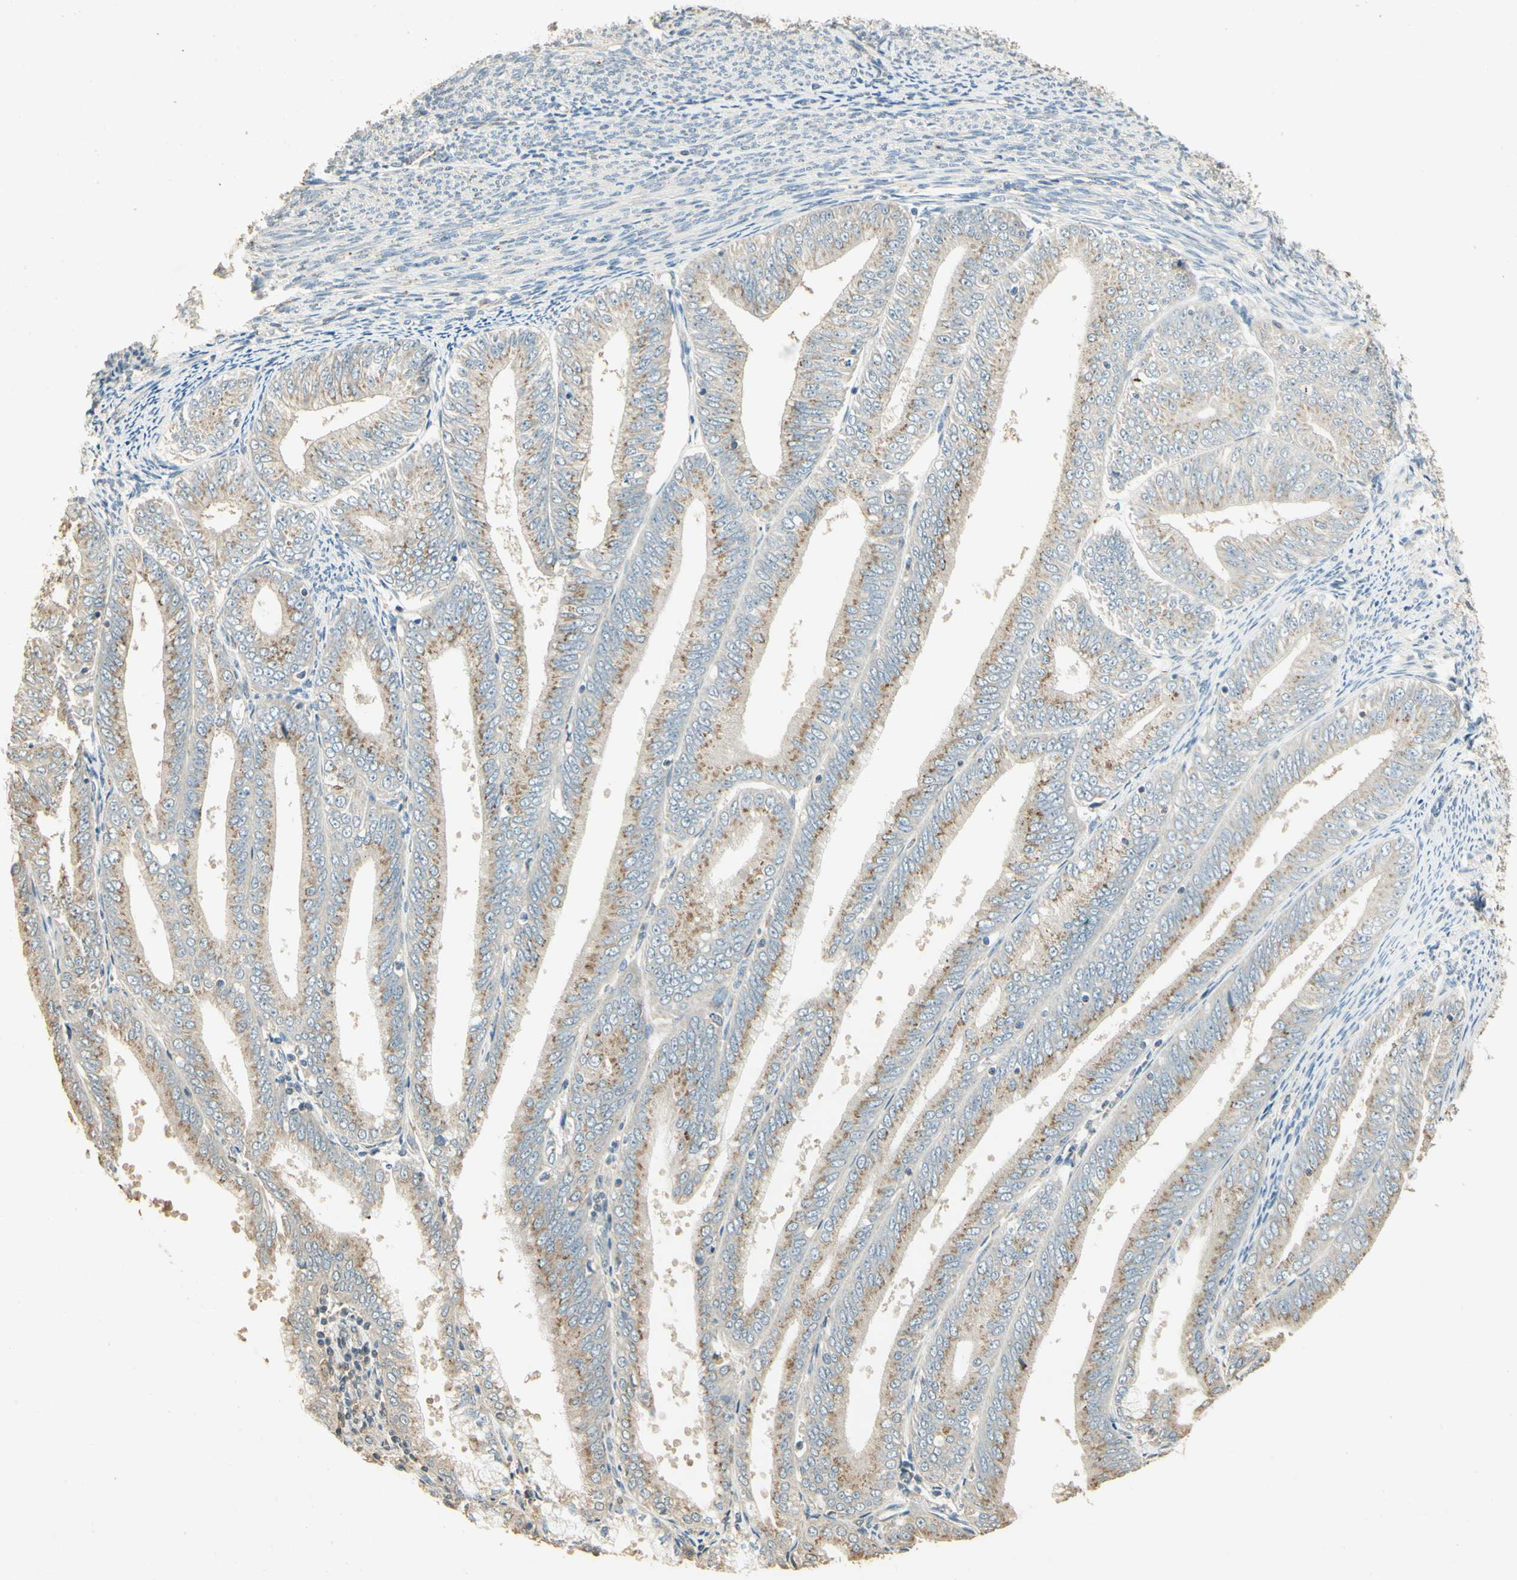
{"staining": {"intensity": "weak", "quantity": ">75%", "location": "cytoplasmic/membranous"}, "tissue": "endometrial cancer", "cell_type": "Tumor cells", "image_type": "cancer", "snomed": [{"axis": "morphology", "description": "Adenocarcinoma, NOS"}, {"axis": "topography", "description": "Endometrium"}], "caption": "The photomicrograph exhibits immunohistochemical staining of endometrial adenocarcinoma. There is weak cytoplasmic/membranous expression is identified in about >75% of tumor cells.", "gene": "UXS1", "patient": {"sex": "female", "age": 63}}